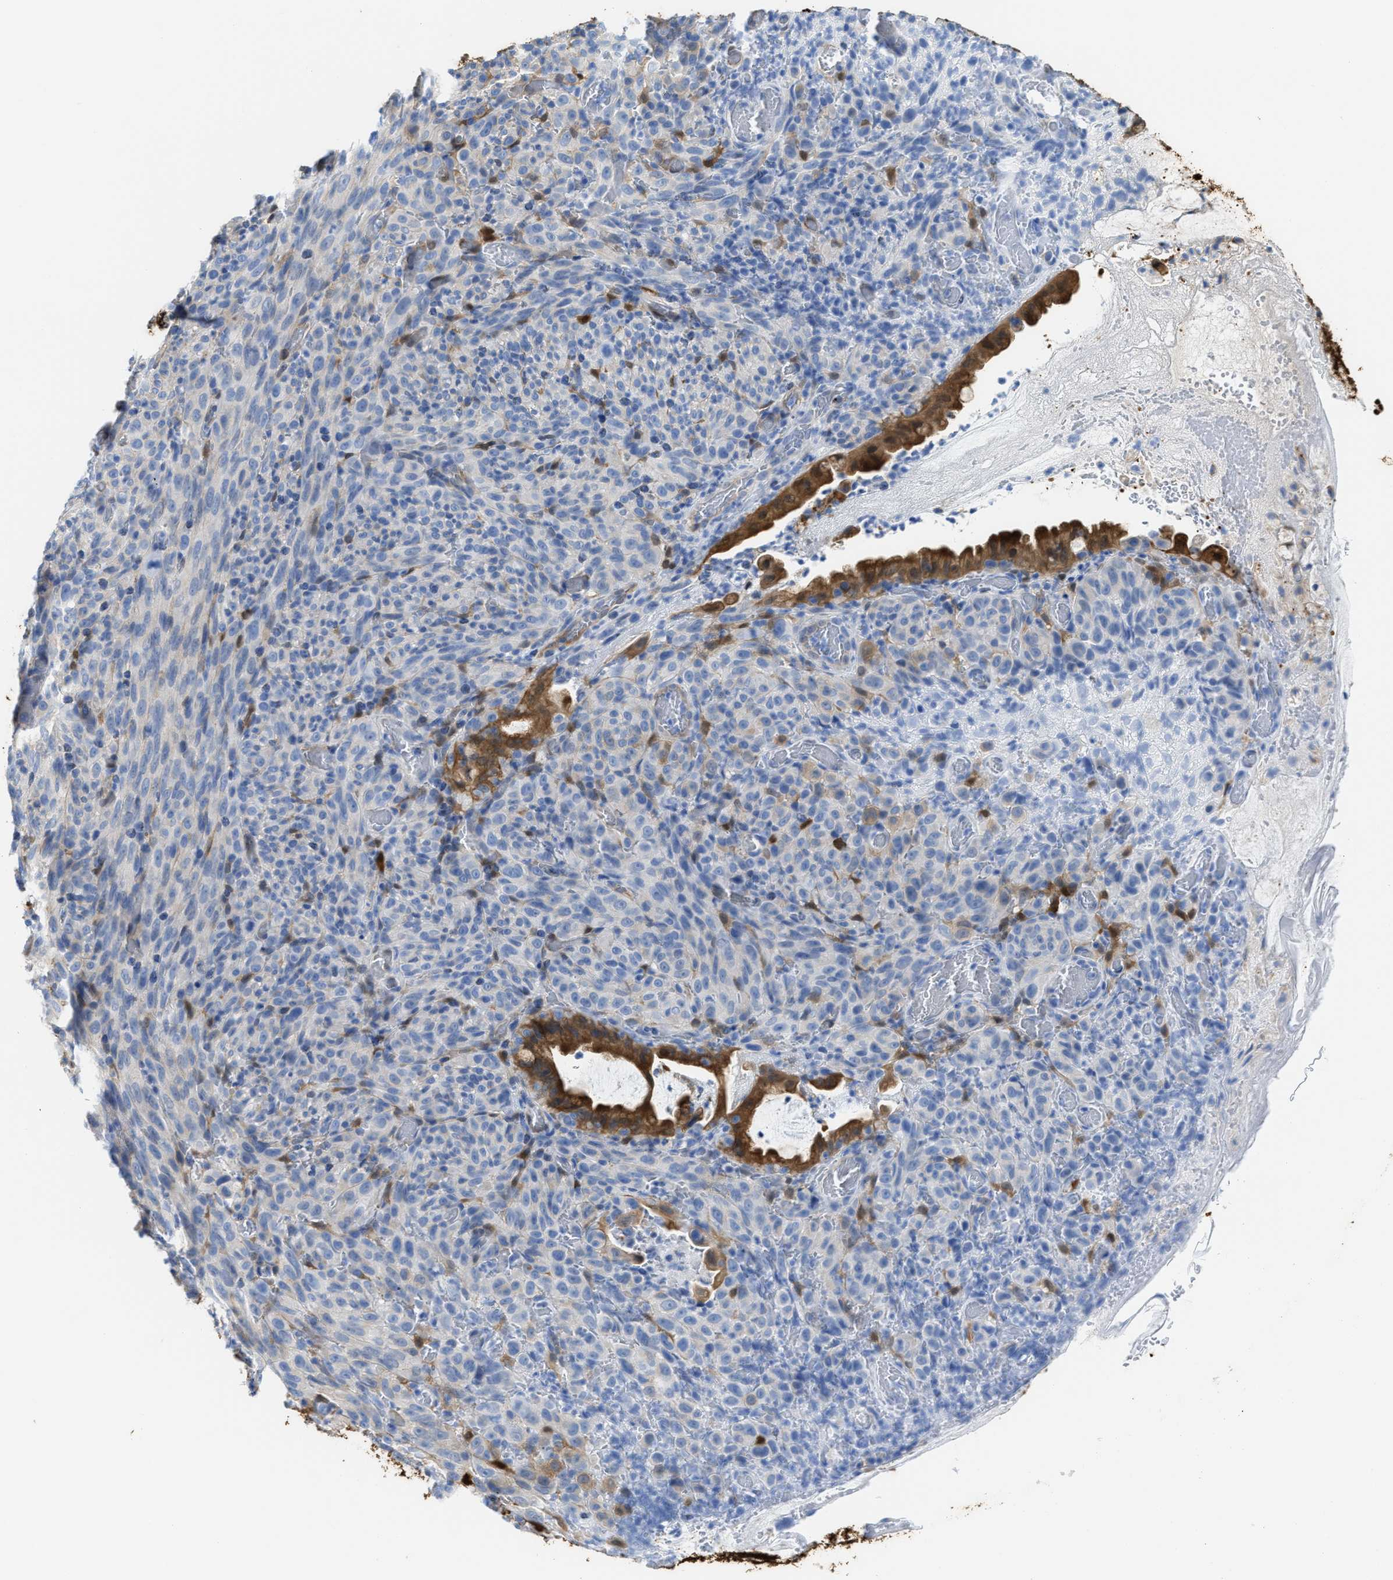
{"staining": {"intensity": "negative", "quantity": "none", "location": "none"}, "tissue": "melanoma", "cell_type": "Tumor cells", "image_type": "cancer", "snomed": [{"axis": "morphology", "description": "Malignant melanoma, NOS"}, {"axis": "topography", "description": "Rectum"}], "caption": "A high-resolution micrograph shows immunohistochemistry (IHC) staining of melanoma, which shows no significant expression in tumor cells.", "gene": "ASS1", "patient": {"sex": "female", "age": 81}}